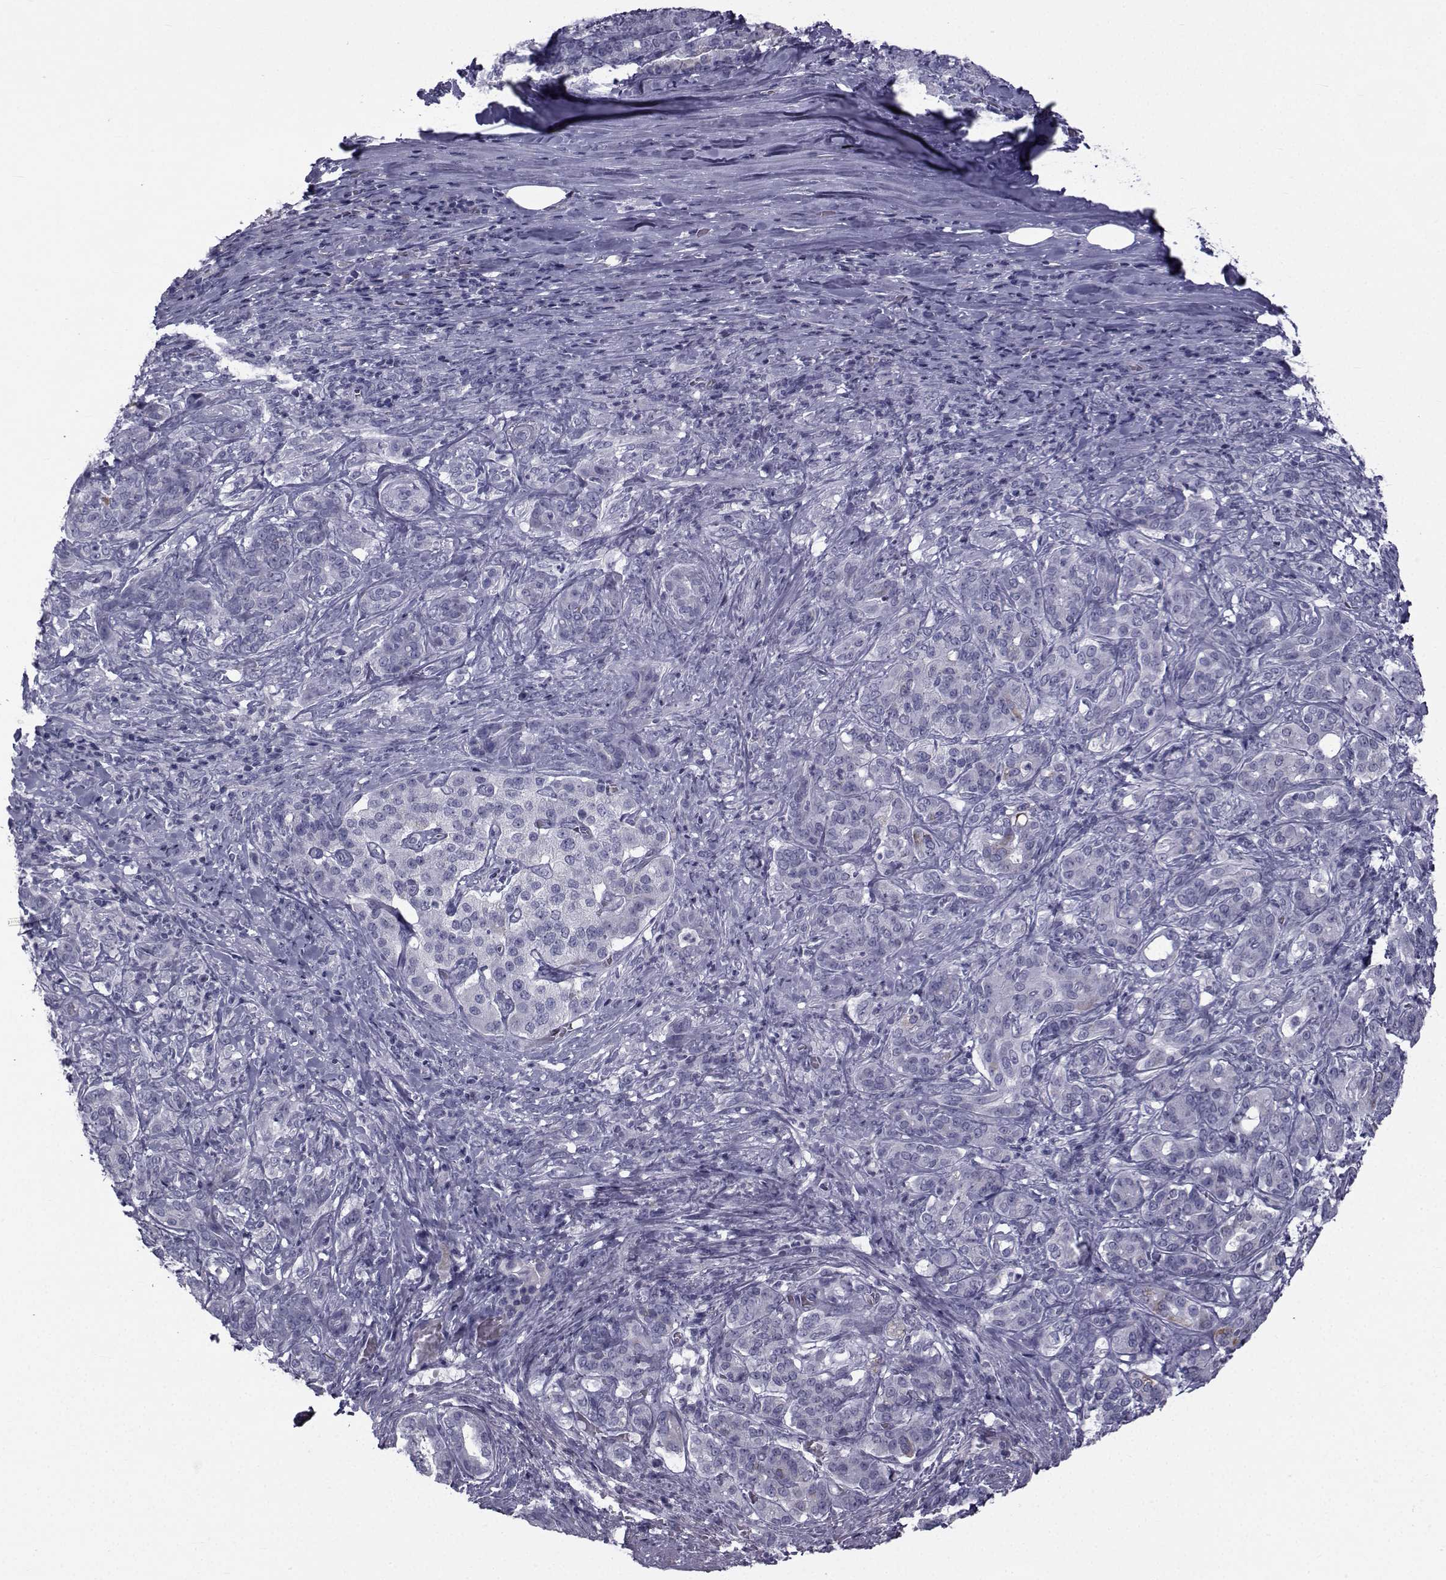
{"staining": {"intensity": "negative", "quantity": "none", "location": "none"}, "tissue": "pancreatic cancer", "cell_type": "Tumor cells", "image_type": "cancer", "snomed": [{"axis": "morphology", "description": "Normal tissue, NOS"}, {"axis": "morphology", "description": "Inflammation, NOS"}, {"axis": "morphology", "description": "Adenocarcinoma, NOS"}, {"axis": "topography", "description": "Pancreas"}], "caption": "The photomicrograph reveals no significant expression in tumor cells of pancreatic cancer.", "gene": "FDXR", "patient": {"sex": "male", "age": 57}}